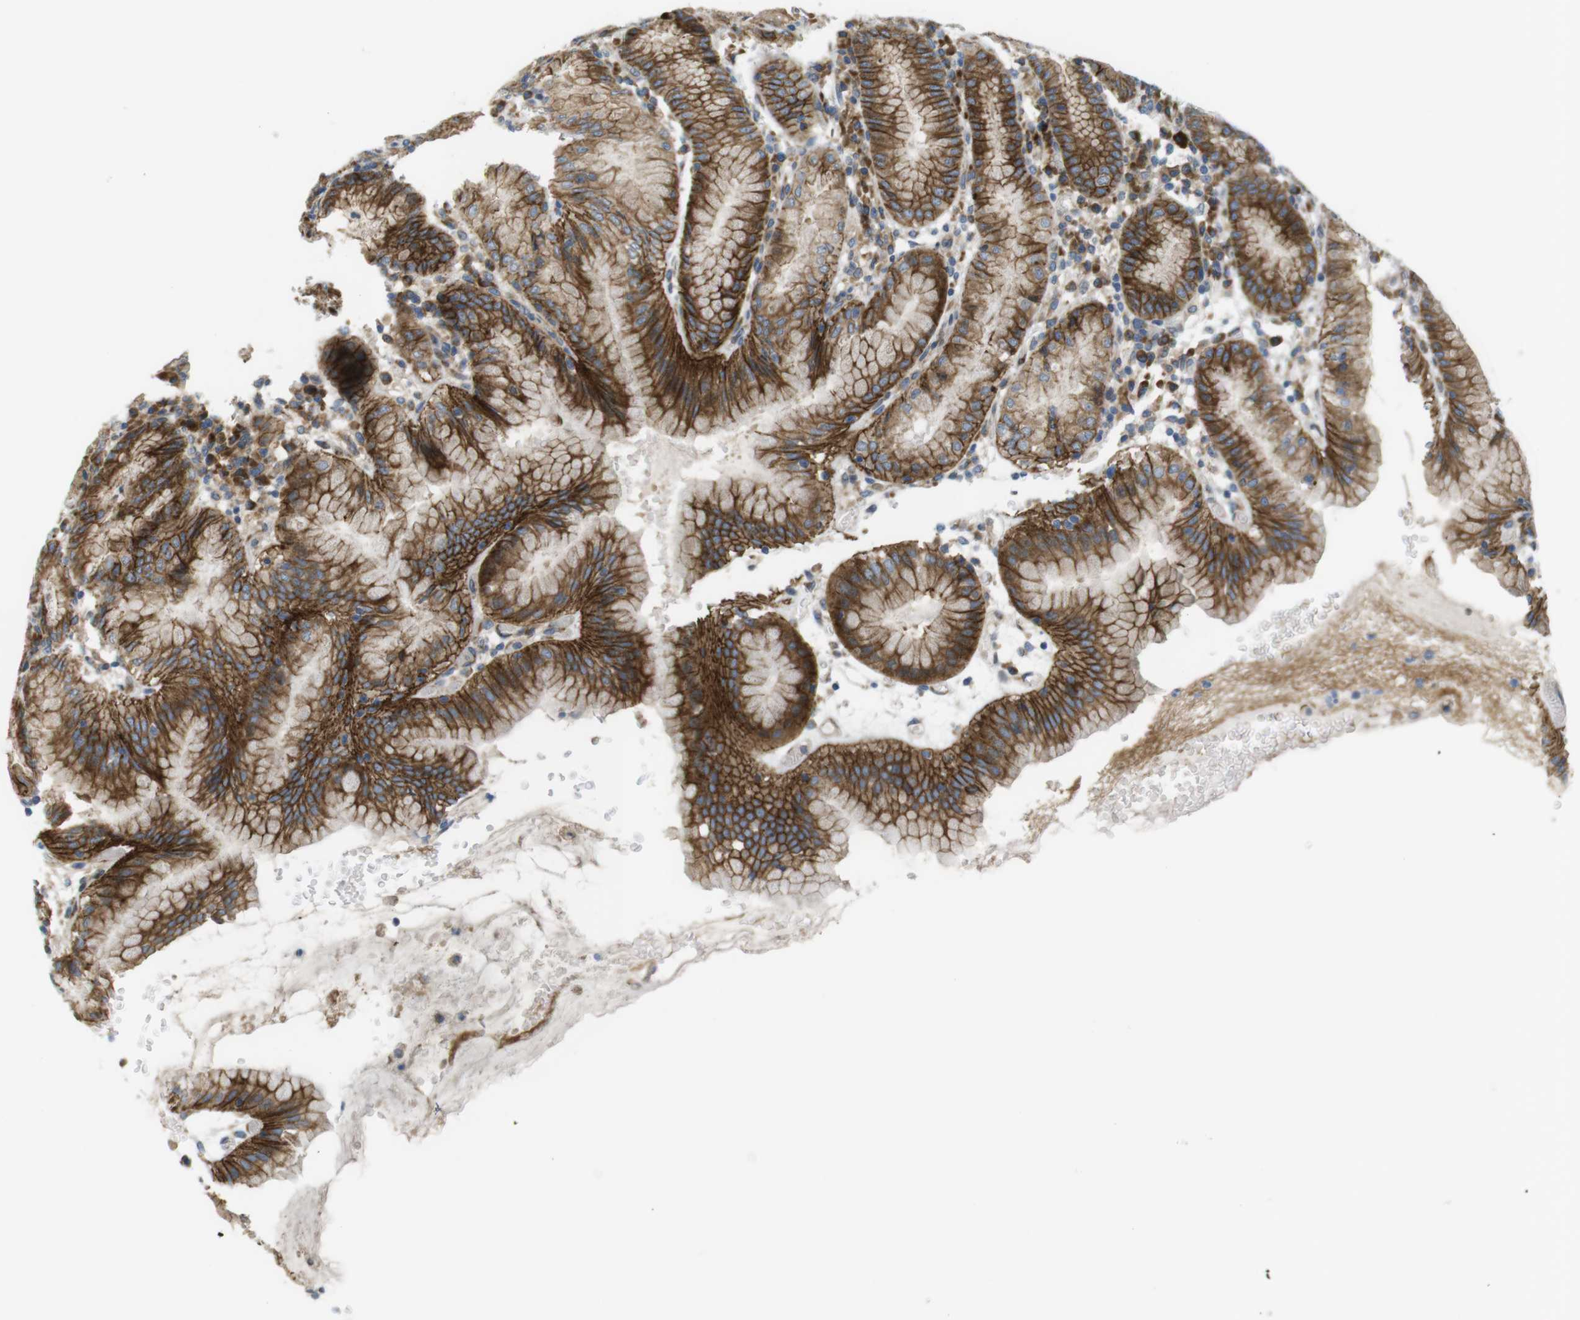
{"staining": {"intensity": "strong", "quantity": ">75%", "location": "cytoplasmic/membranous"}, "tissue": "stomach", "cell_type": "Glandular cells", "image_type": "normal", "snomed": [{"axis": "morphology", "description": "Normal tissue, NOS"}, {"axis": "topography", "description": "Stomach"}, {"axis": "topography", "description": "Stomach, lower"}], "caption": "IHC image of unremarkable human stomach stained for a protein (brown), which reveals high levels of strong cytoplasmic/membranous positivity in approximately >75% of glandular cells.", "gene": "GJC3", "patient": {"sex": "female", "age": 75}}